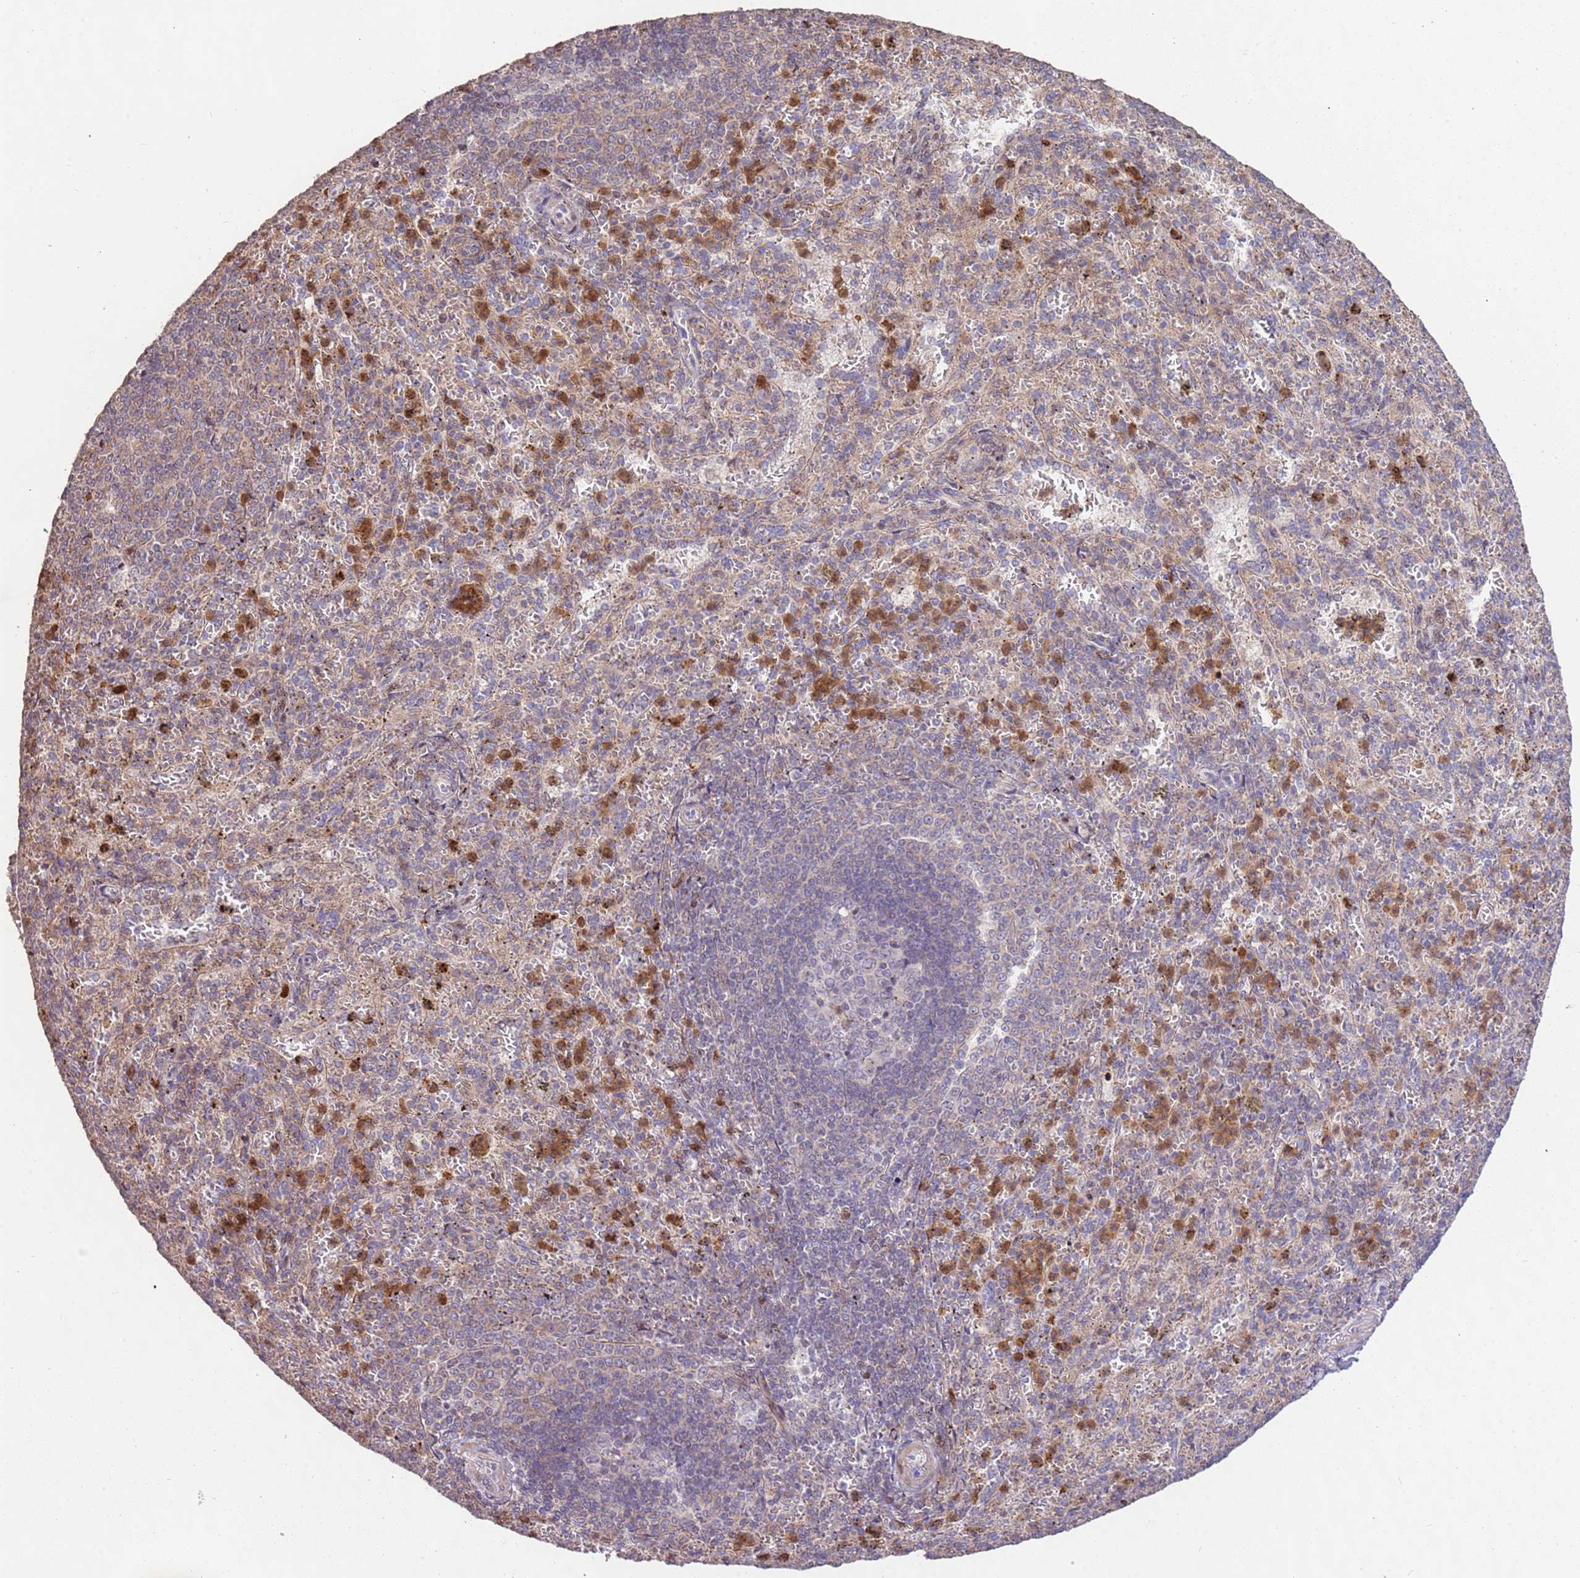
{"staining": {"intensity": "moderate", "quantity": "<25%", "location": "cytoplasmic/membranous,nuclear"}, "tissue": "spleen", "cell_type": "Cells in red pulp", "image_type": "normal", "snomed": [{"axis": "morphology", "description": "Normal tissue, NOS"}, {"axis": "topography", "description": "Spleen"}], "caption": "Immunohistochemistry (IHC) (DAB (3,3'-diaminobenzidine)) staining of normal spleen shows moderate cytoplasmic/membranous,nuclear protein staining in approximately <25% of cells in red pulp.", "gene": "SLC16A4", "patient": {"sex": "female", "age": 21}}